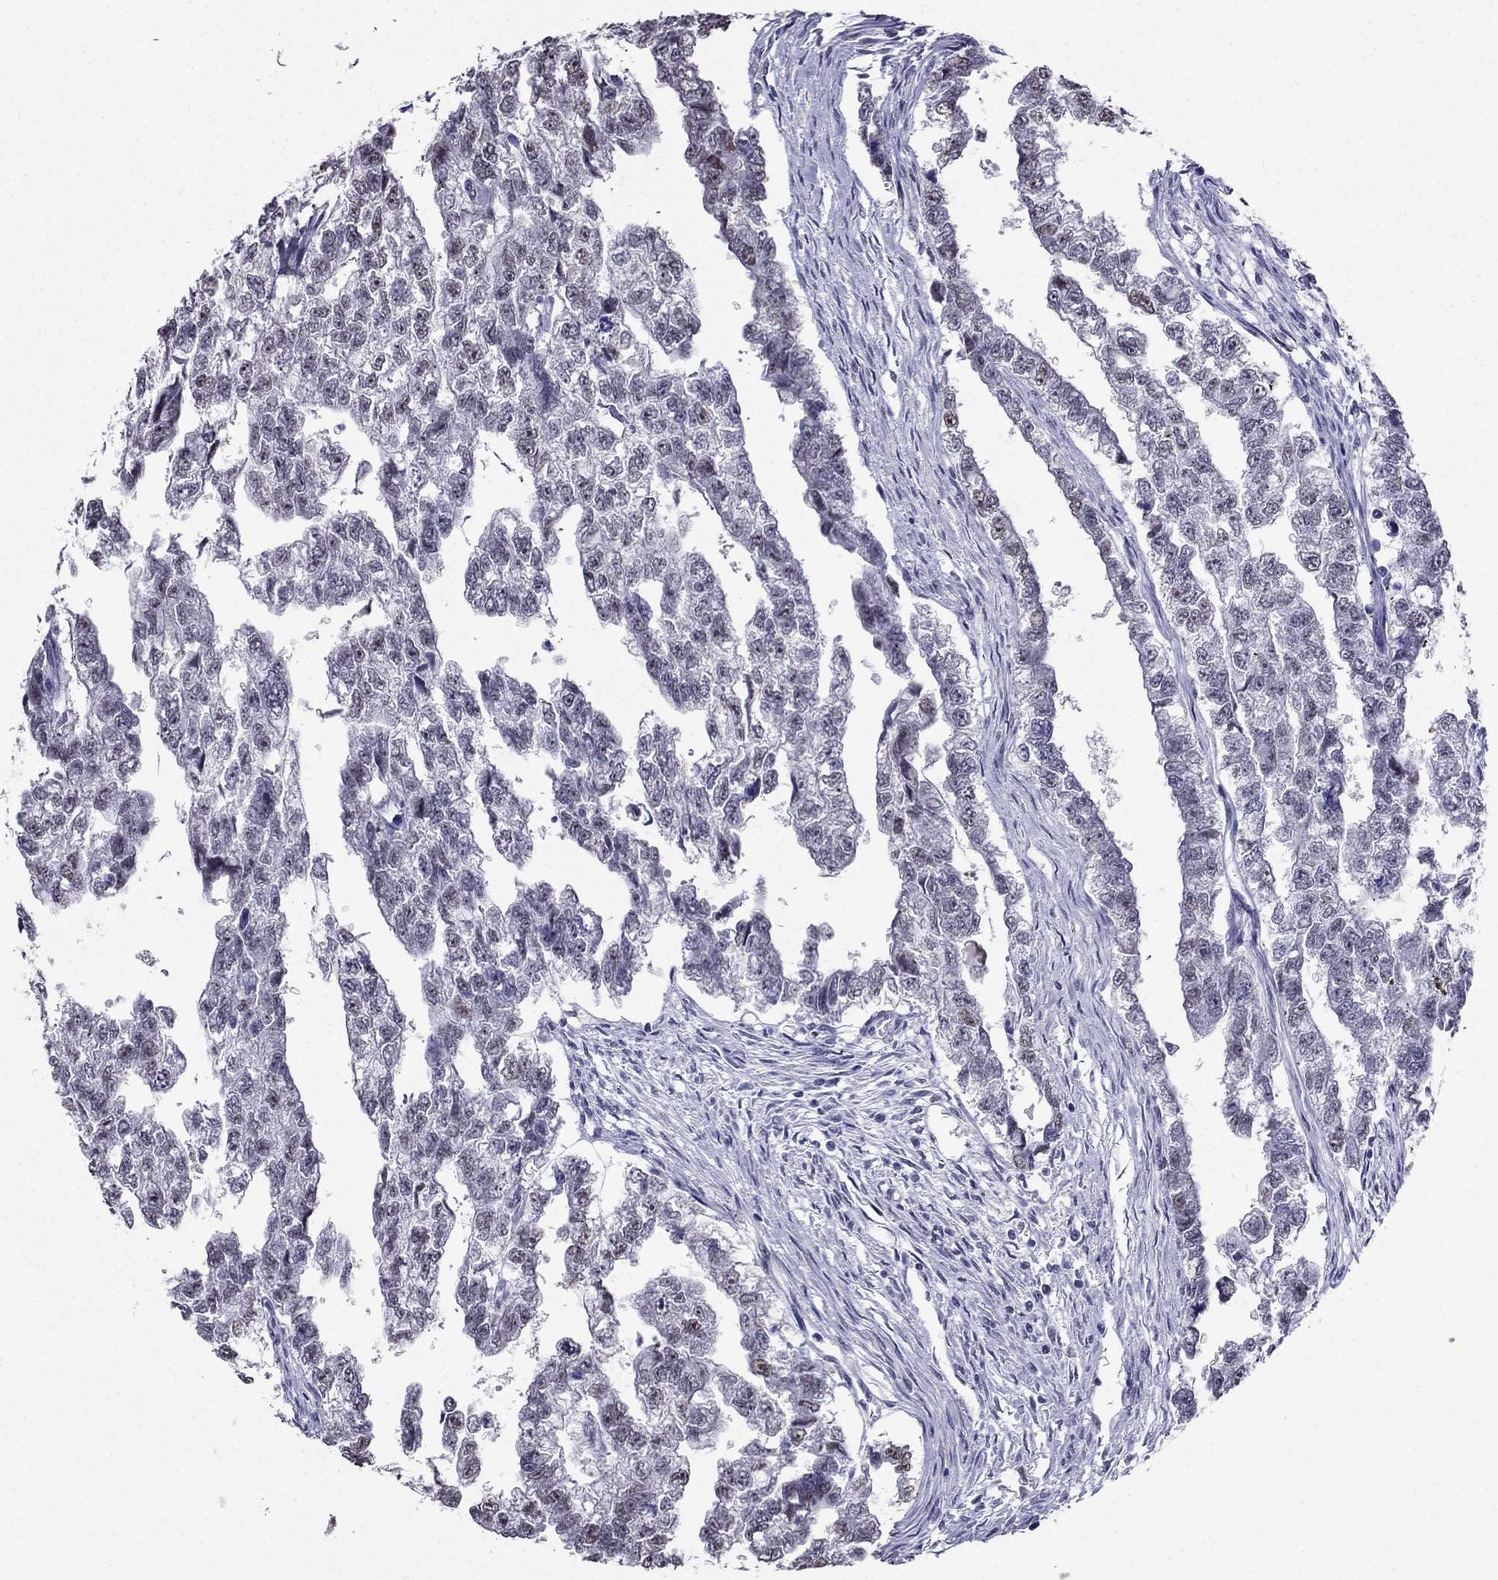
{"staining": {"intensity": "weak", "quantity": "25%-75%", "location": "nuclear"}, "tissue": "testis cancer", "cell_type": "Tumor cells", "image_type": "cancer", "snomed": [{"axis": "morphology", "description": "Carcinoma, Embryonal, NOS"}, {"axis": "morphology", "description": "Teratoma, malignant, NOS"}, {"axis": "topography", "description": "Testis"}], "caption": "Testis cancer (embryonal carcinoma) stained for a protein demonstrates weak nuclear positivity in tumor cells.", "gene": "PPM1G", "patient": {"sex": "male", "age": 44}}